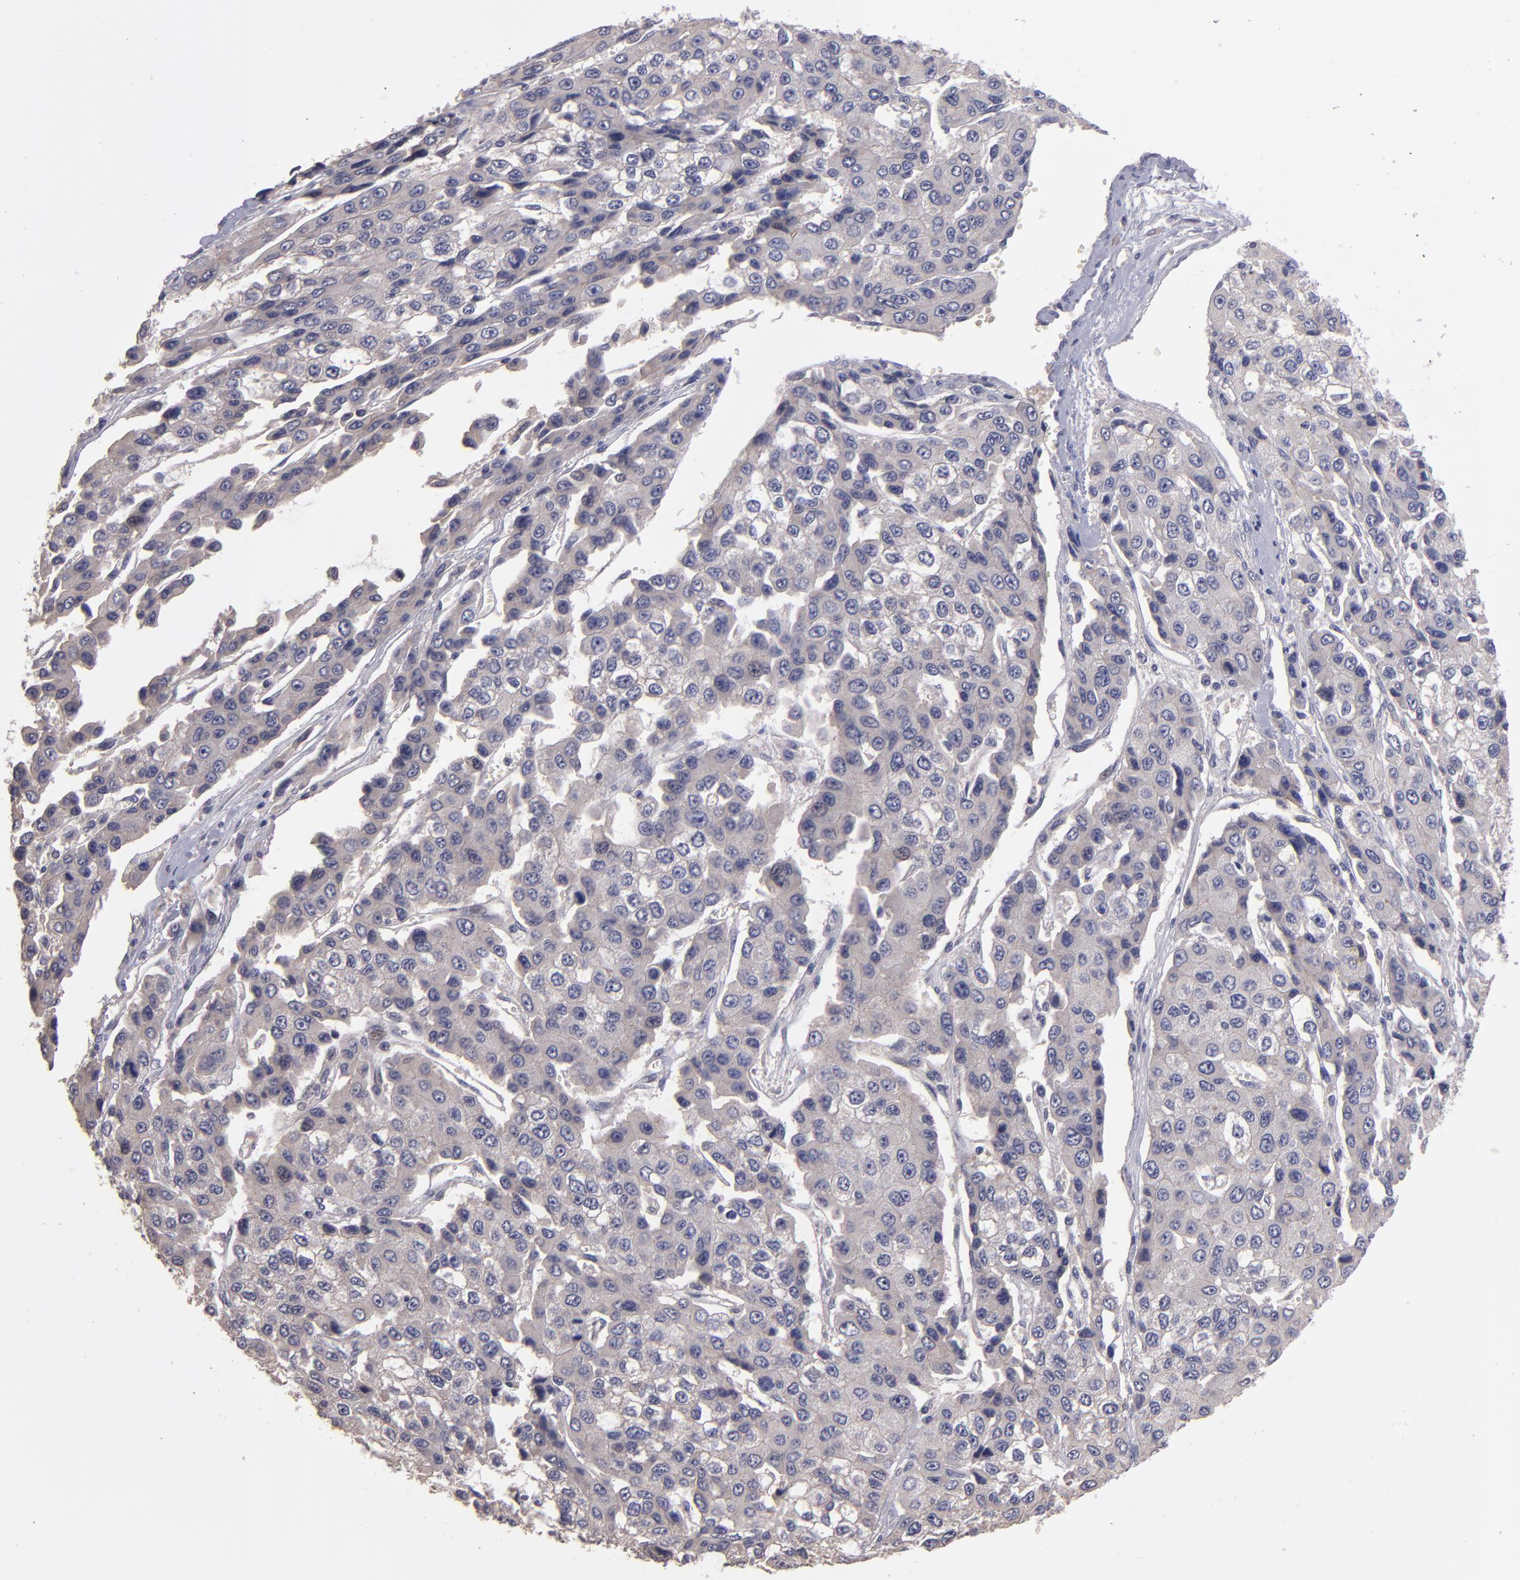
{"staining": {"intensity": "negative", "quantity": "none", "location": "none"}, "tissue": "liver cancer", "cell_type": "Tumor cells", "image_type": "cancer", "snomed": [{"axis": "morphology", "description": "Carcinoma, Hepatocellular, NOS"}, {"axis": "topography", "description": "Liver"}], "caption": "Tumor cells are negative for protein expression in human liver cancer.", "gene": "GNAZ", "patient": {"sex": "female", "age": 66}}